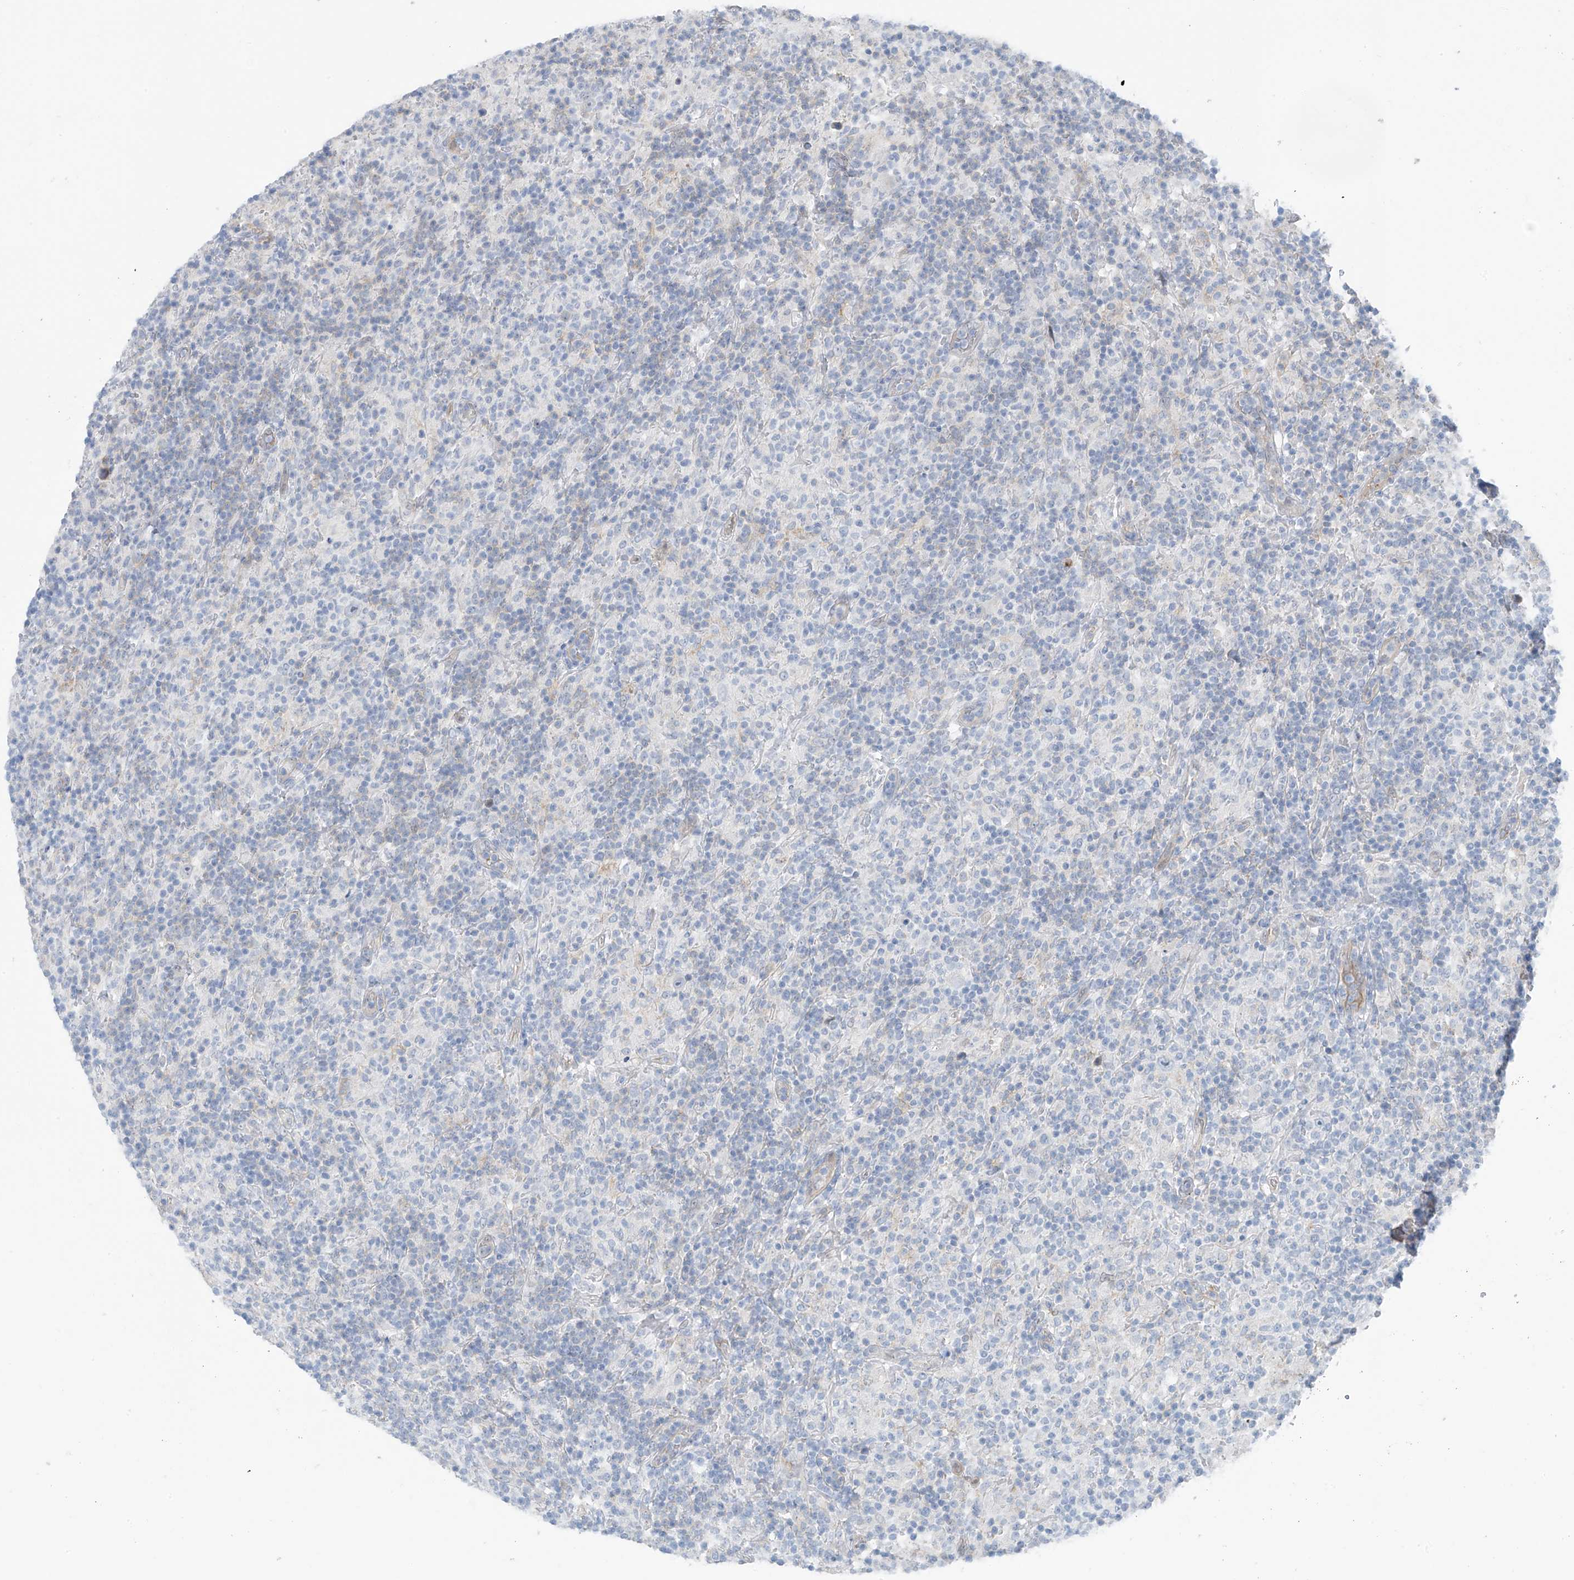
{"staining": {"intensity": "negative", "quantity": "none", "location": "none"}, "tissue": "lymphoma", "cell_type": "Tumor cells", "image_type": "cancer", "snomed": [{"axis": "morphology", "description": "Hodgkin's disease, NOS"}, {"axis": "topography", "description": "Lymph node"}], "caption": "This is an immunohistochemistry (IHC) photomicrograph of human Hodgkin's disease. There is no expression in tumor cells.", "gene": "ZNF793", "patient": {"sex": "male", "age": 70}}